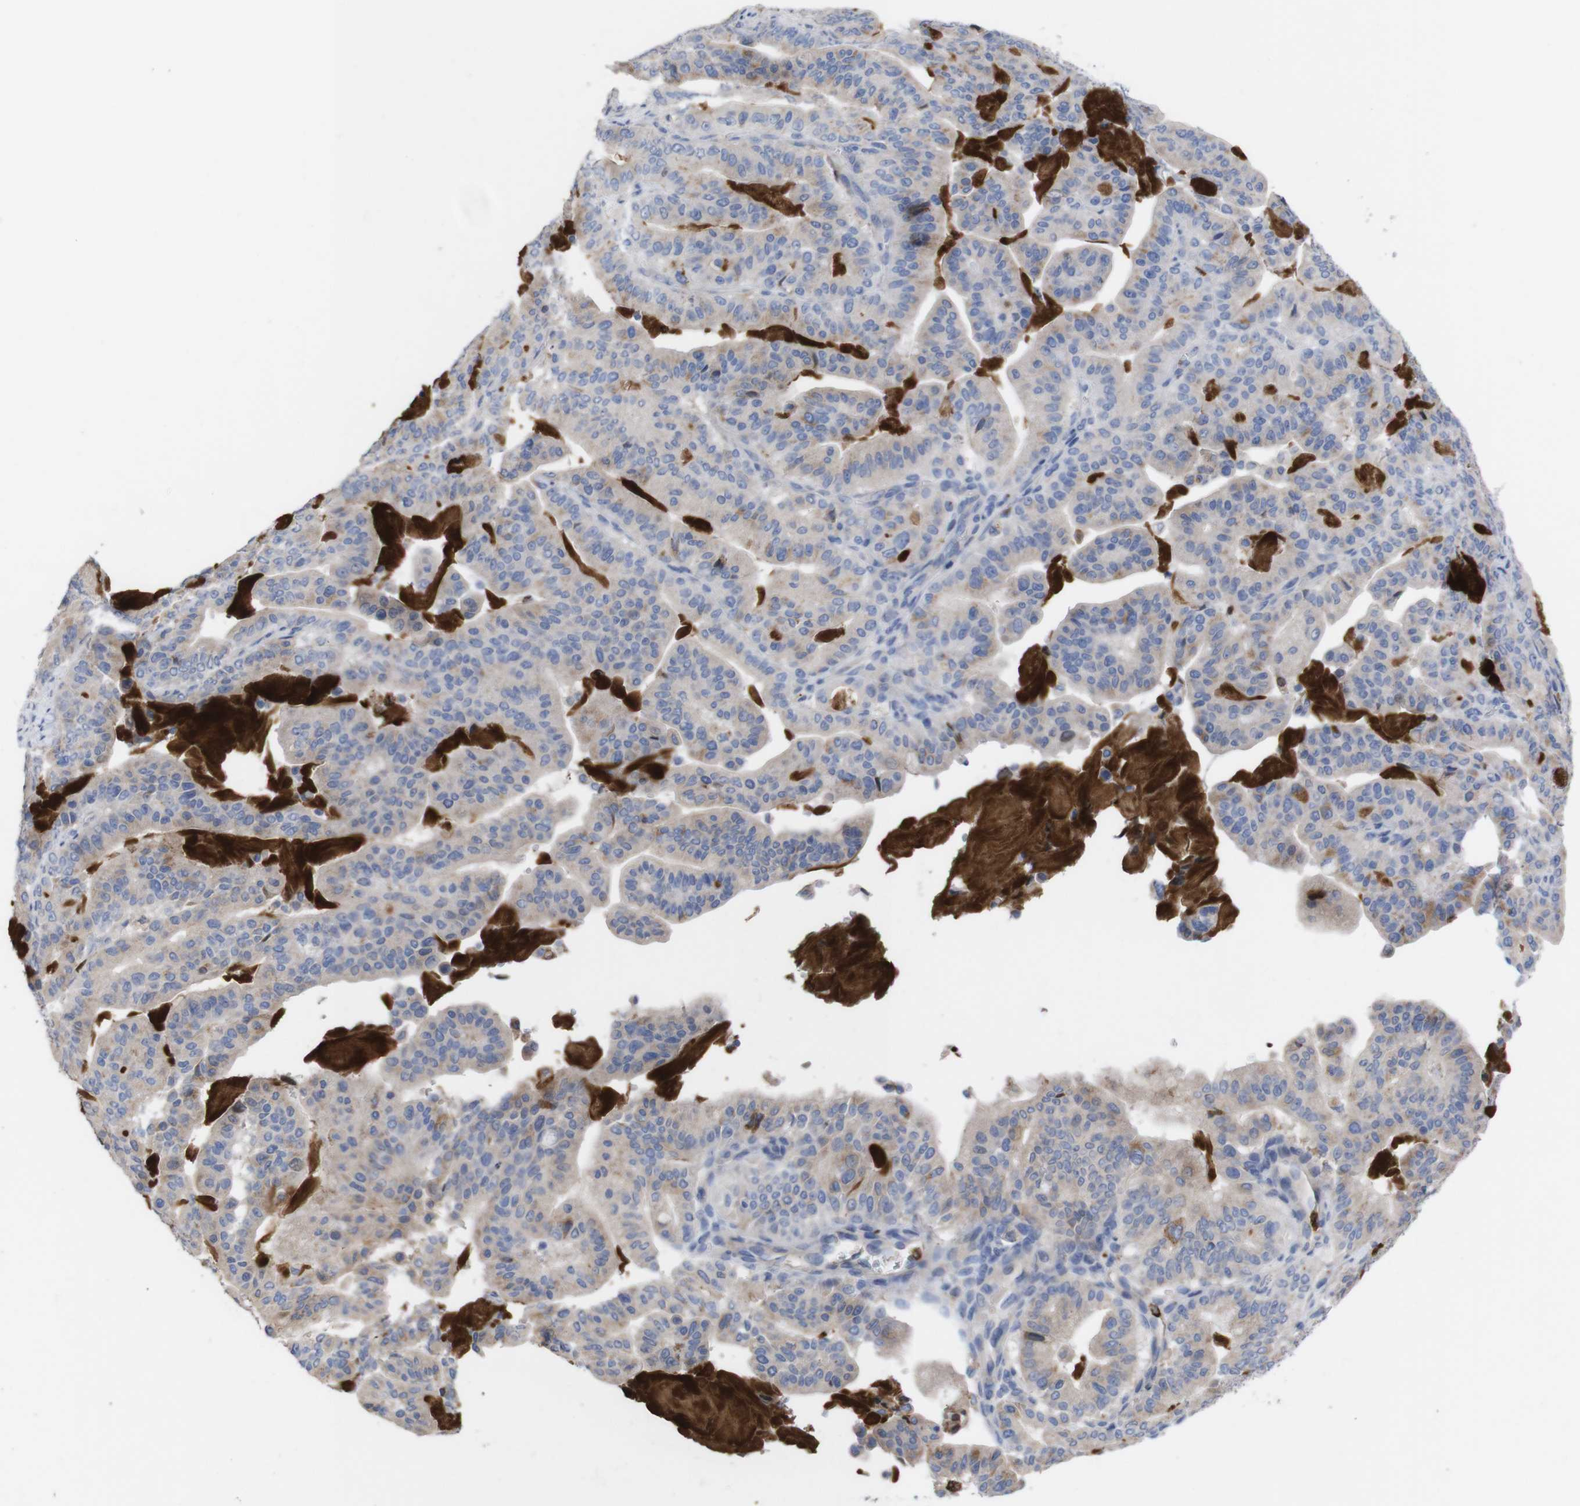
{"staining": {"intensity": "weak", "quantity": "<25%", "location": "cytoplasmic/membranous"}, "tissue": "pancreatic cancer", "cell_type": "Tumor cells", "image_type": "cancer", "snomed": [{"axis": "morphology", "description": "Adenocarcinoma, NOS"}, {"axis": "topography", "description": "Pancreas"}], "caption": "The image exhibits no significant staining in tumor cells of pancreatic cancer.", "gene": "C5AR1", "patient": {"sex": "male", "age": 63}}